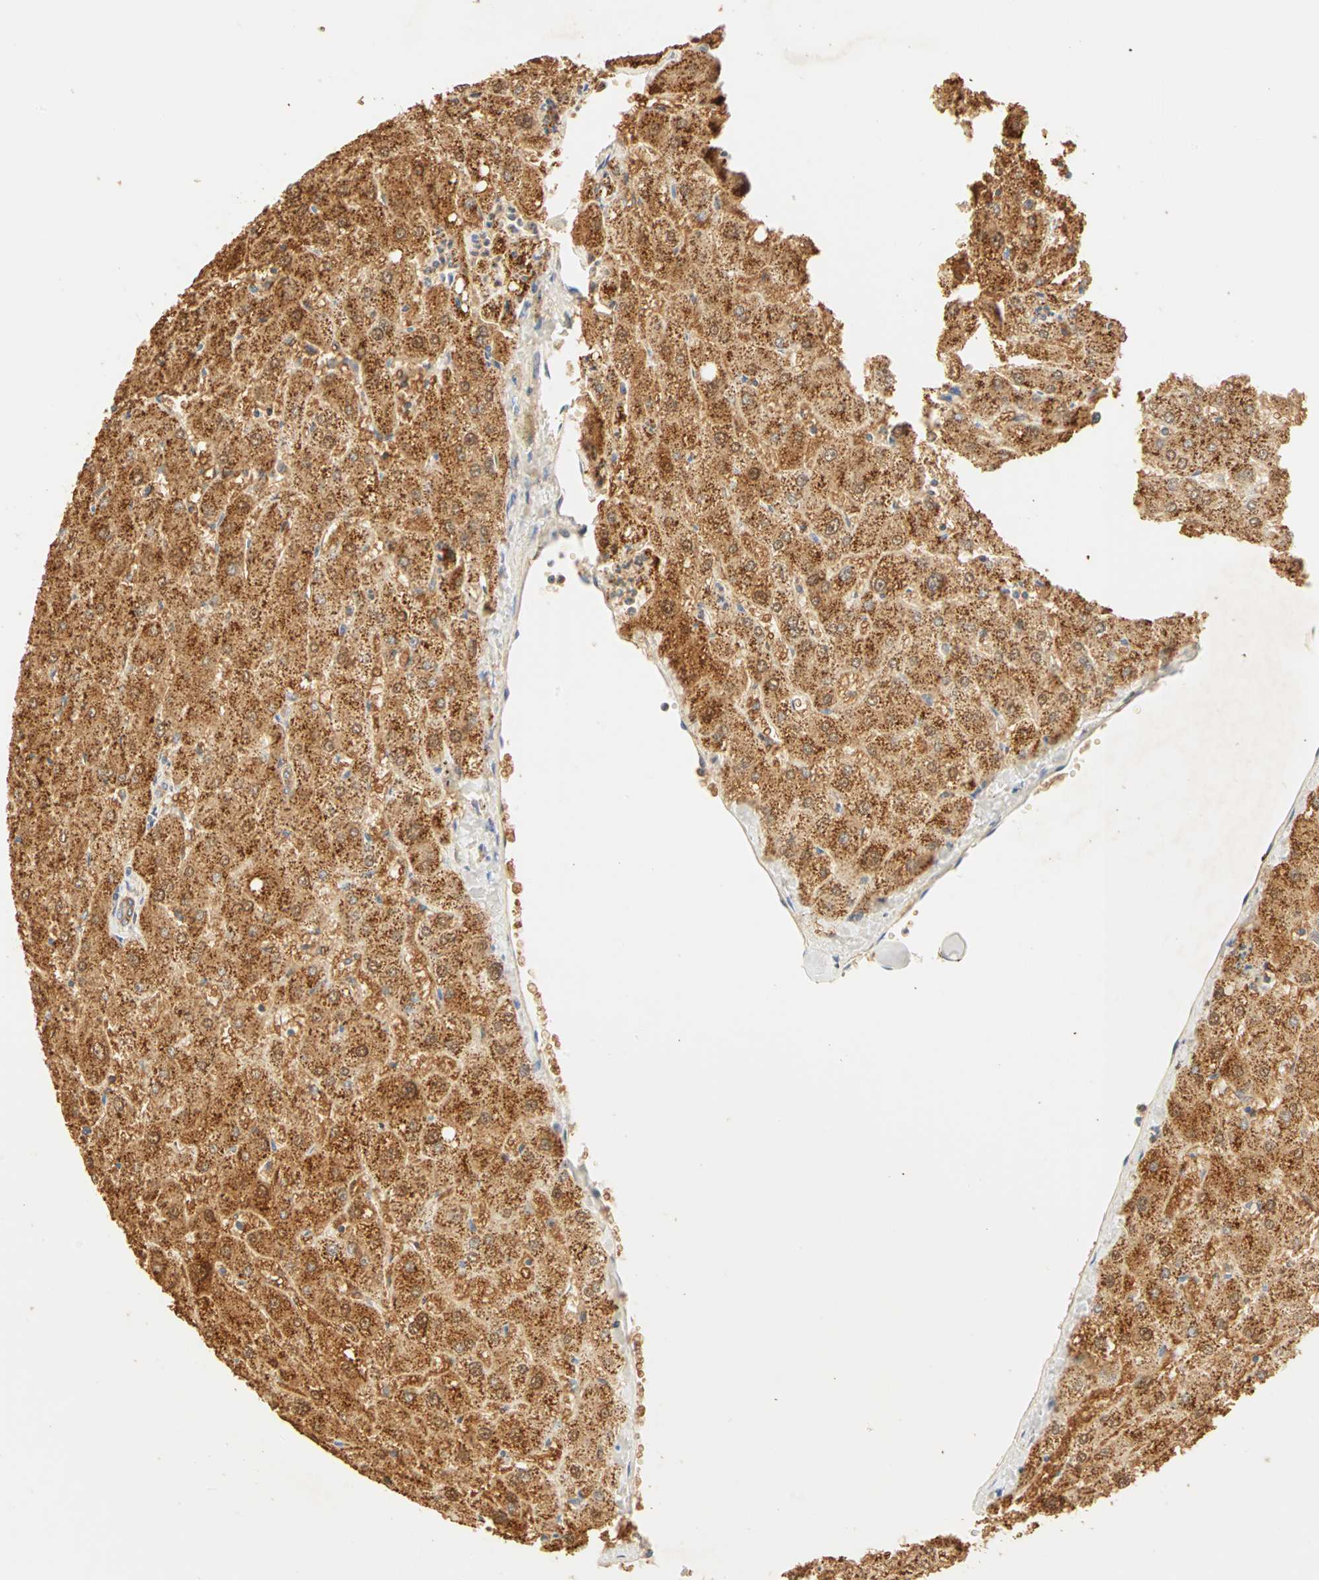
{"staining": {"intensity": "weak", "quantity": "25%-75%", "location": "cytoplasmic/membranous"}, "tissue": "liver", "cell_type": "Cholangiocytes", "image_type": "normal", "snomed": [{"axis": "morphology", "description": "Normal tissue, NOS"}, {"axis": "topography", "description": "Liver"}], "caption": "Immunohistochemical staining of benign human liver shows low levels of weak cytoplasmic/membranous expression in about 25%-75% of cholangiocytes.", "gene": "GNRH2", "patient": {"sex": "male", "age": 67}}